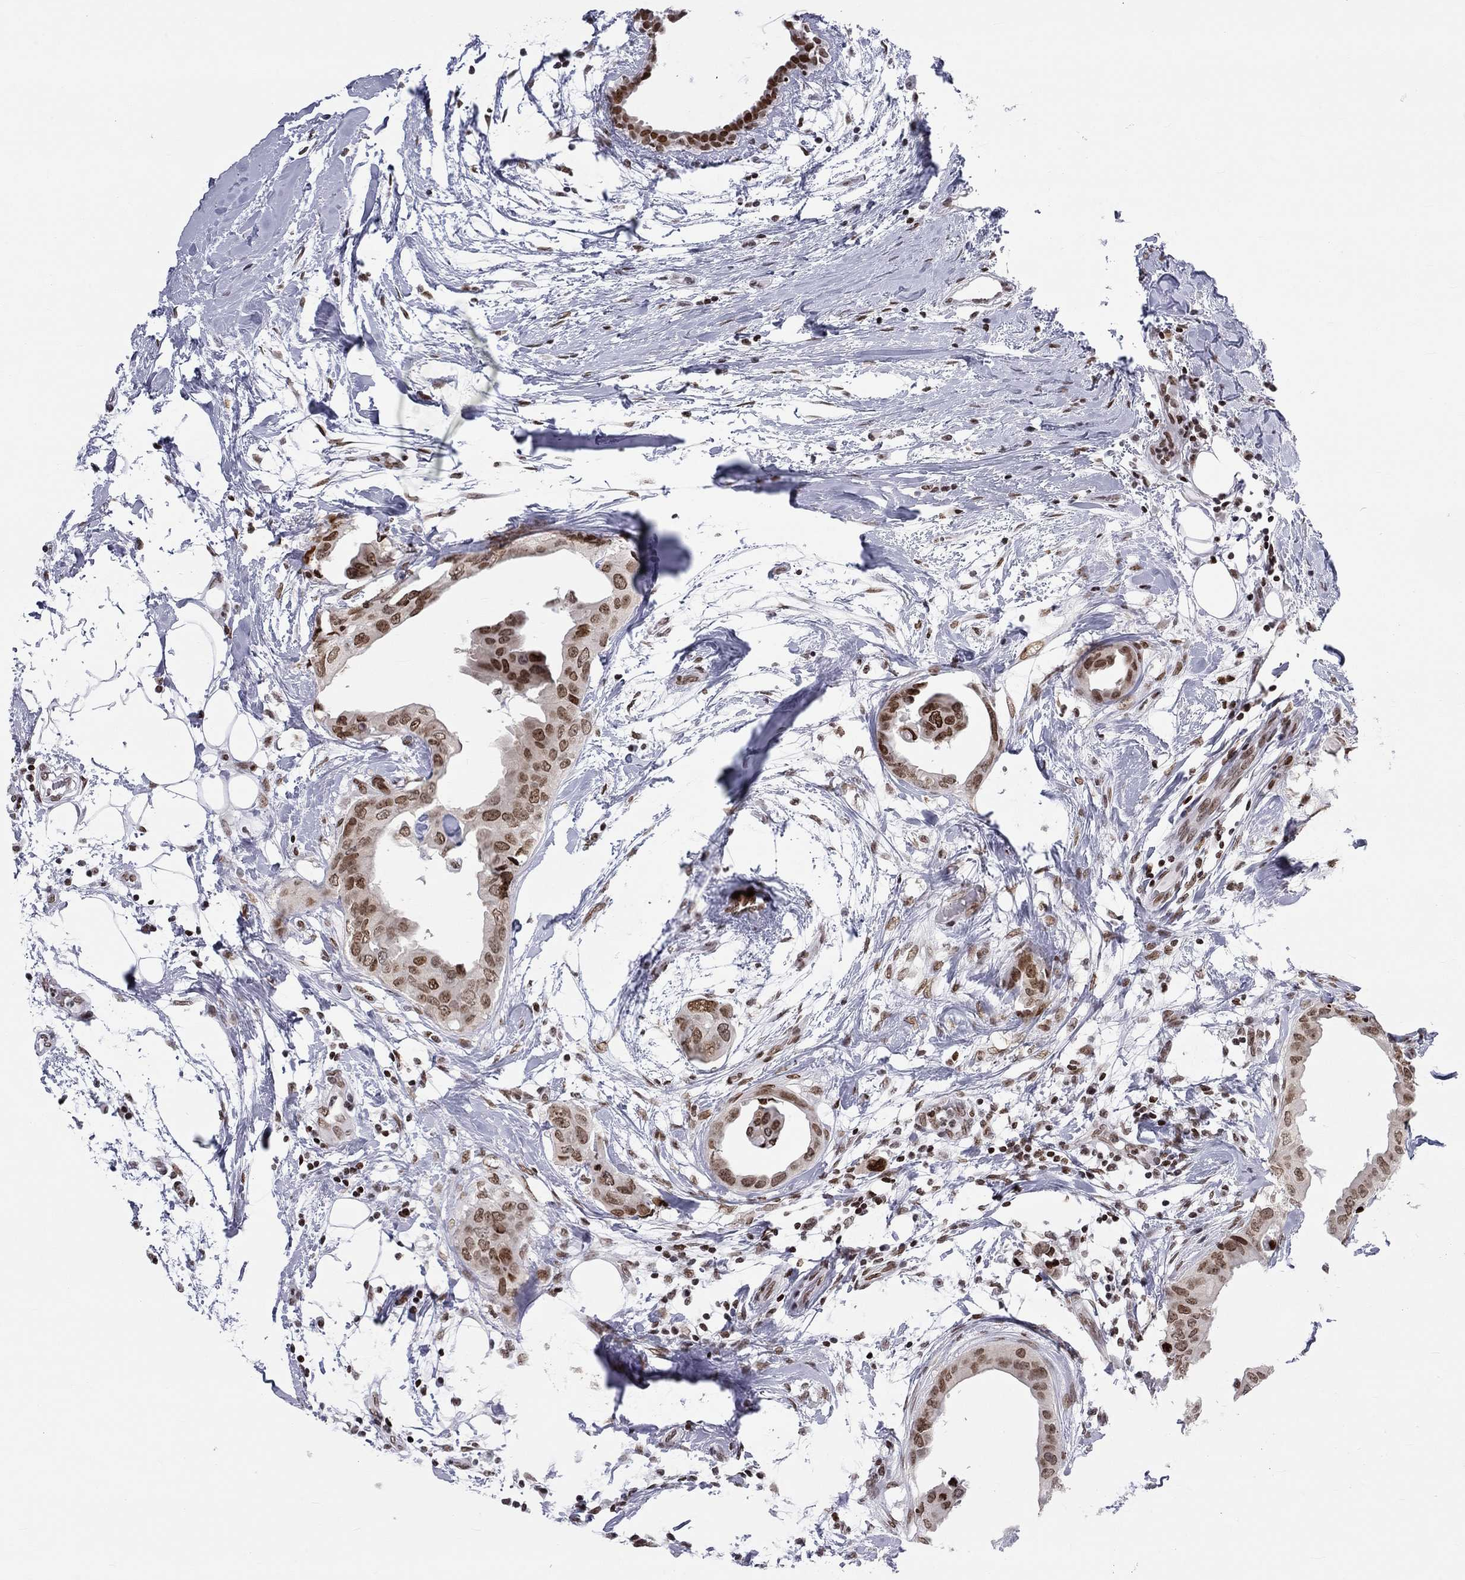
{"staining": {"intensity": "moderate", "quantity": ">75%", "location": "nuclear"}, "tissue": "breast cancer", "cell_type": "Tumor cells", "image_type": "cancer", "snomed": [{"axis": "morphology", "description": "Normal tissue, NOS"}, {"axis": "morphology", "description": "Duct carcinoma"}, {"axis": "topography", "description": "Breast"}], "caption": "Immunohistochemistry staining of breast cancer (intraductal carcinoma), which exhibits medium levels of moderate nuclear positivity in approximately >75% of tumor cells indicating moderate nuclear protein expression. The staining was performed using DAB (brown) for protein detection and nuclei were counterstained in hematoxylin (blue).", "gene": "H2AX", "patient": {"sex": "female", "age": 40}}